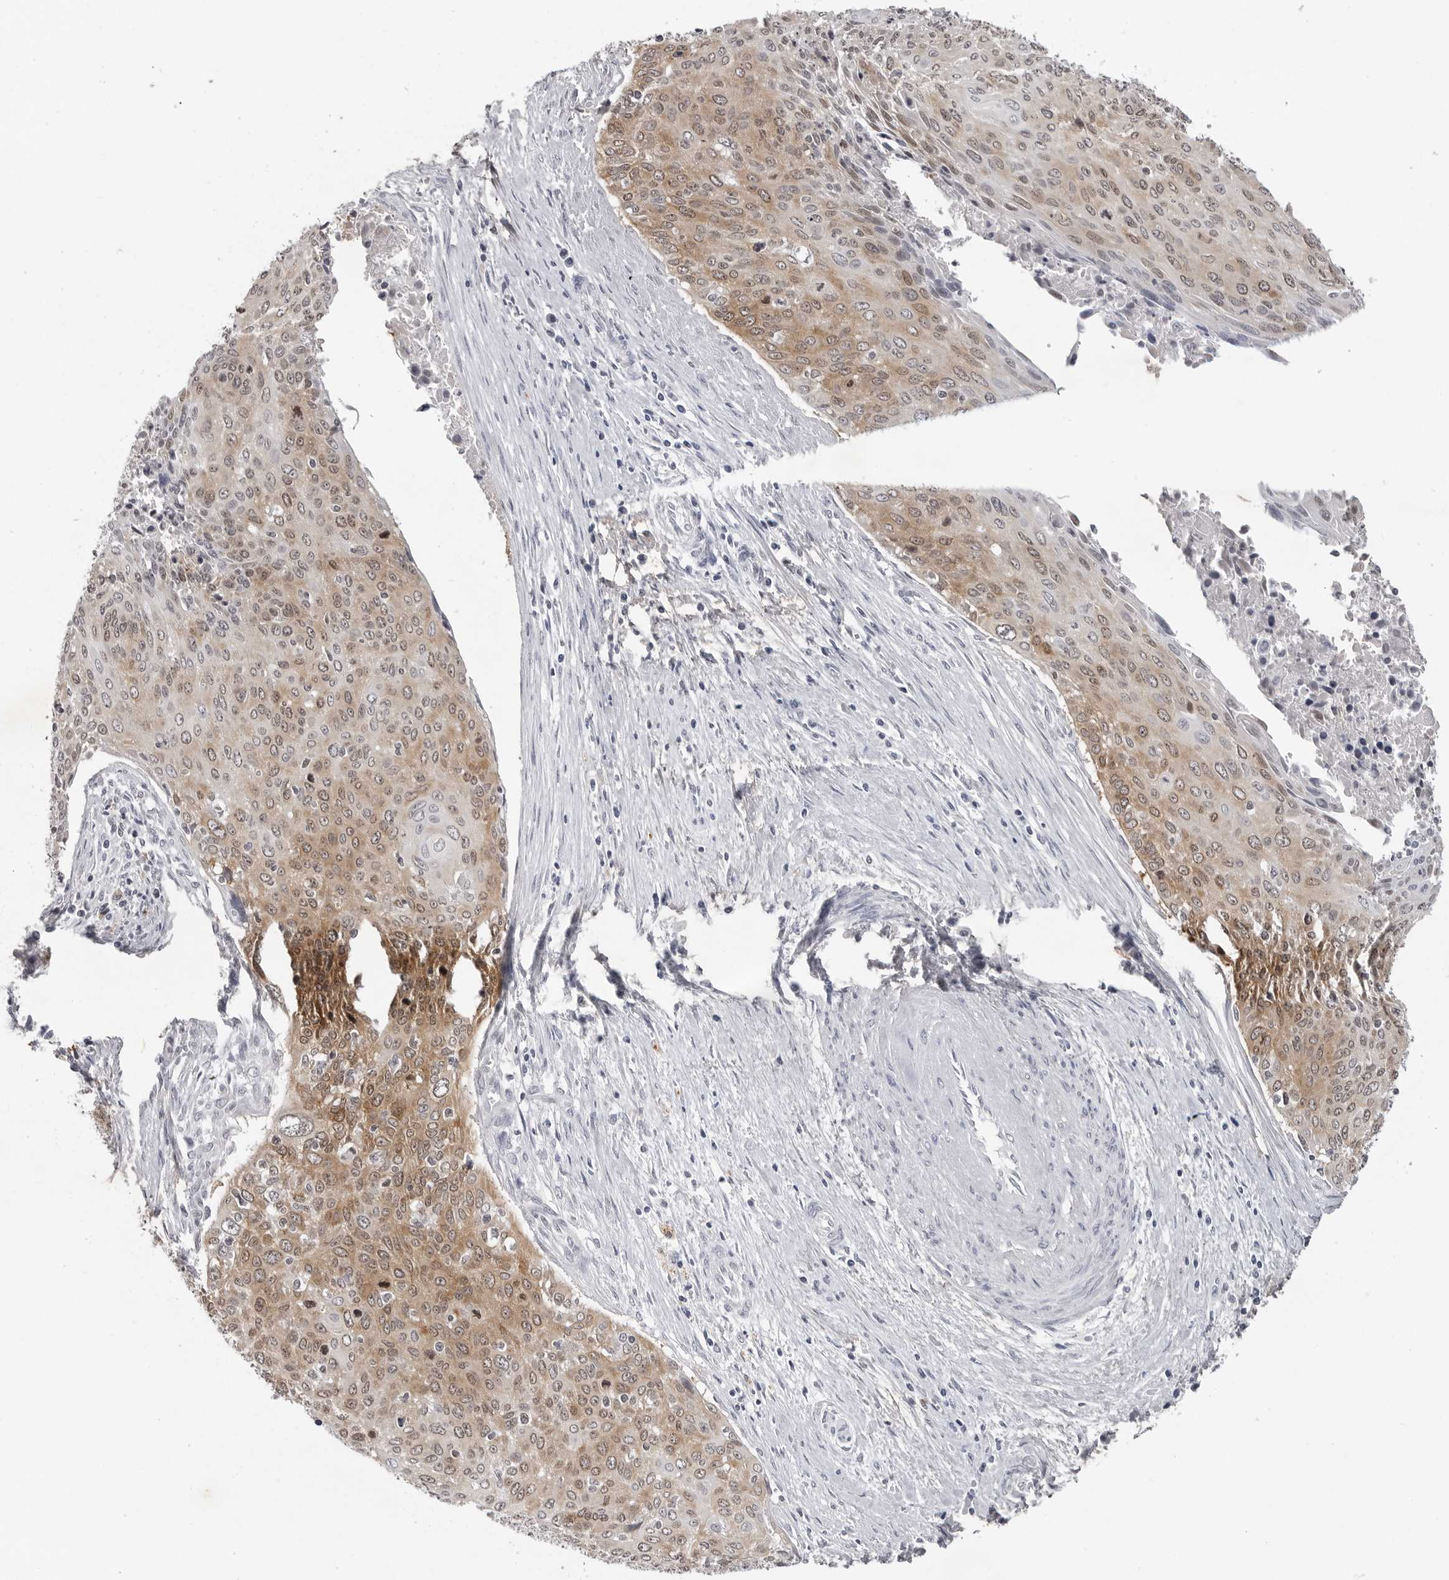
{"staining": {"intensity": "moderate", "quantity": ">75%", "location": "cytoplasmic/membranous"}, "tissue": "cervical cancer", "cell_type": "Tumor cells", "image_type": "cancer", "snomed": [{"axis": "morphology", "description": "Squamous cell carcinoma, NOS"}, {"axis": "topography", "description": "Cervix"}], "caption": "Immunohistochemical staining of squamous cell carcinoma (cervical) reveals moderate cytoplasmic/membranous protein positivity in approximately >75% of tumor cells.", "gene": "RRM1", "patient": {"sex": "female", "age": 55}}